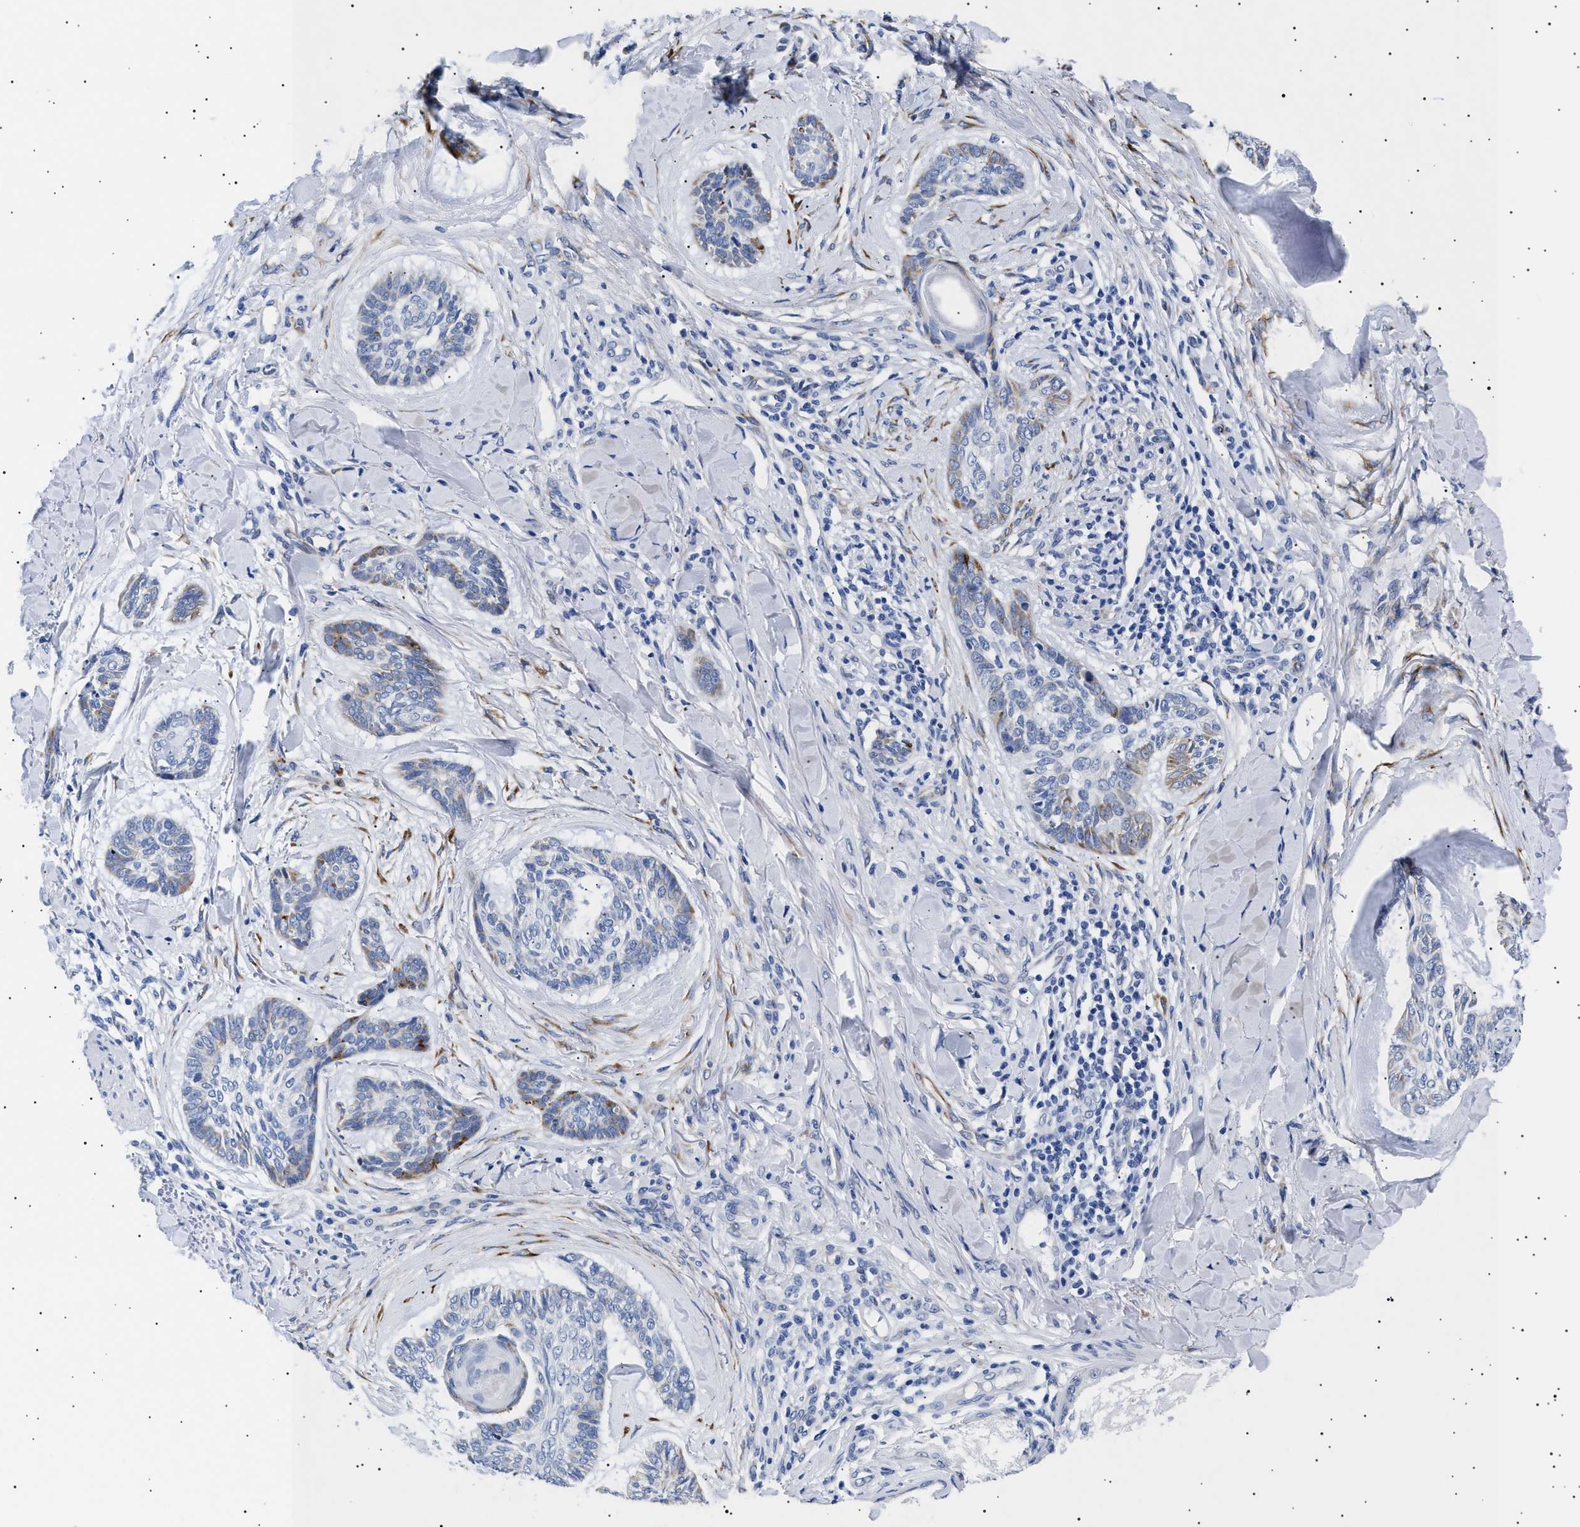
{"staining": {"intensity": "moderate", "quantity": "<25%", "location": "cytoplasmic/membranous"}, "tissue": "skin cancer", "cell_type": "Tumor cells", "image_type": "cancer", "snomed": [{"axis": "morphology", "description": "Basal cell carcinoma"}, {"axis": "topography", "description": "Skin"}], "caption": "There is low levels of moderate cytoplasmic/membranous positivity in tumor cells of basal cell carcinoma (skin), as demonstrated by immunohistochemical staining (brown color).", "gene": "HEMGN", "patient": {"sex": "male", "age": 43}}